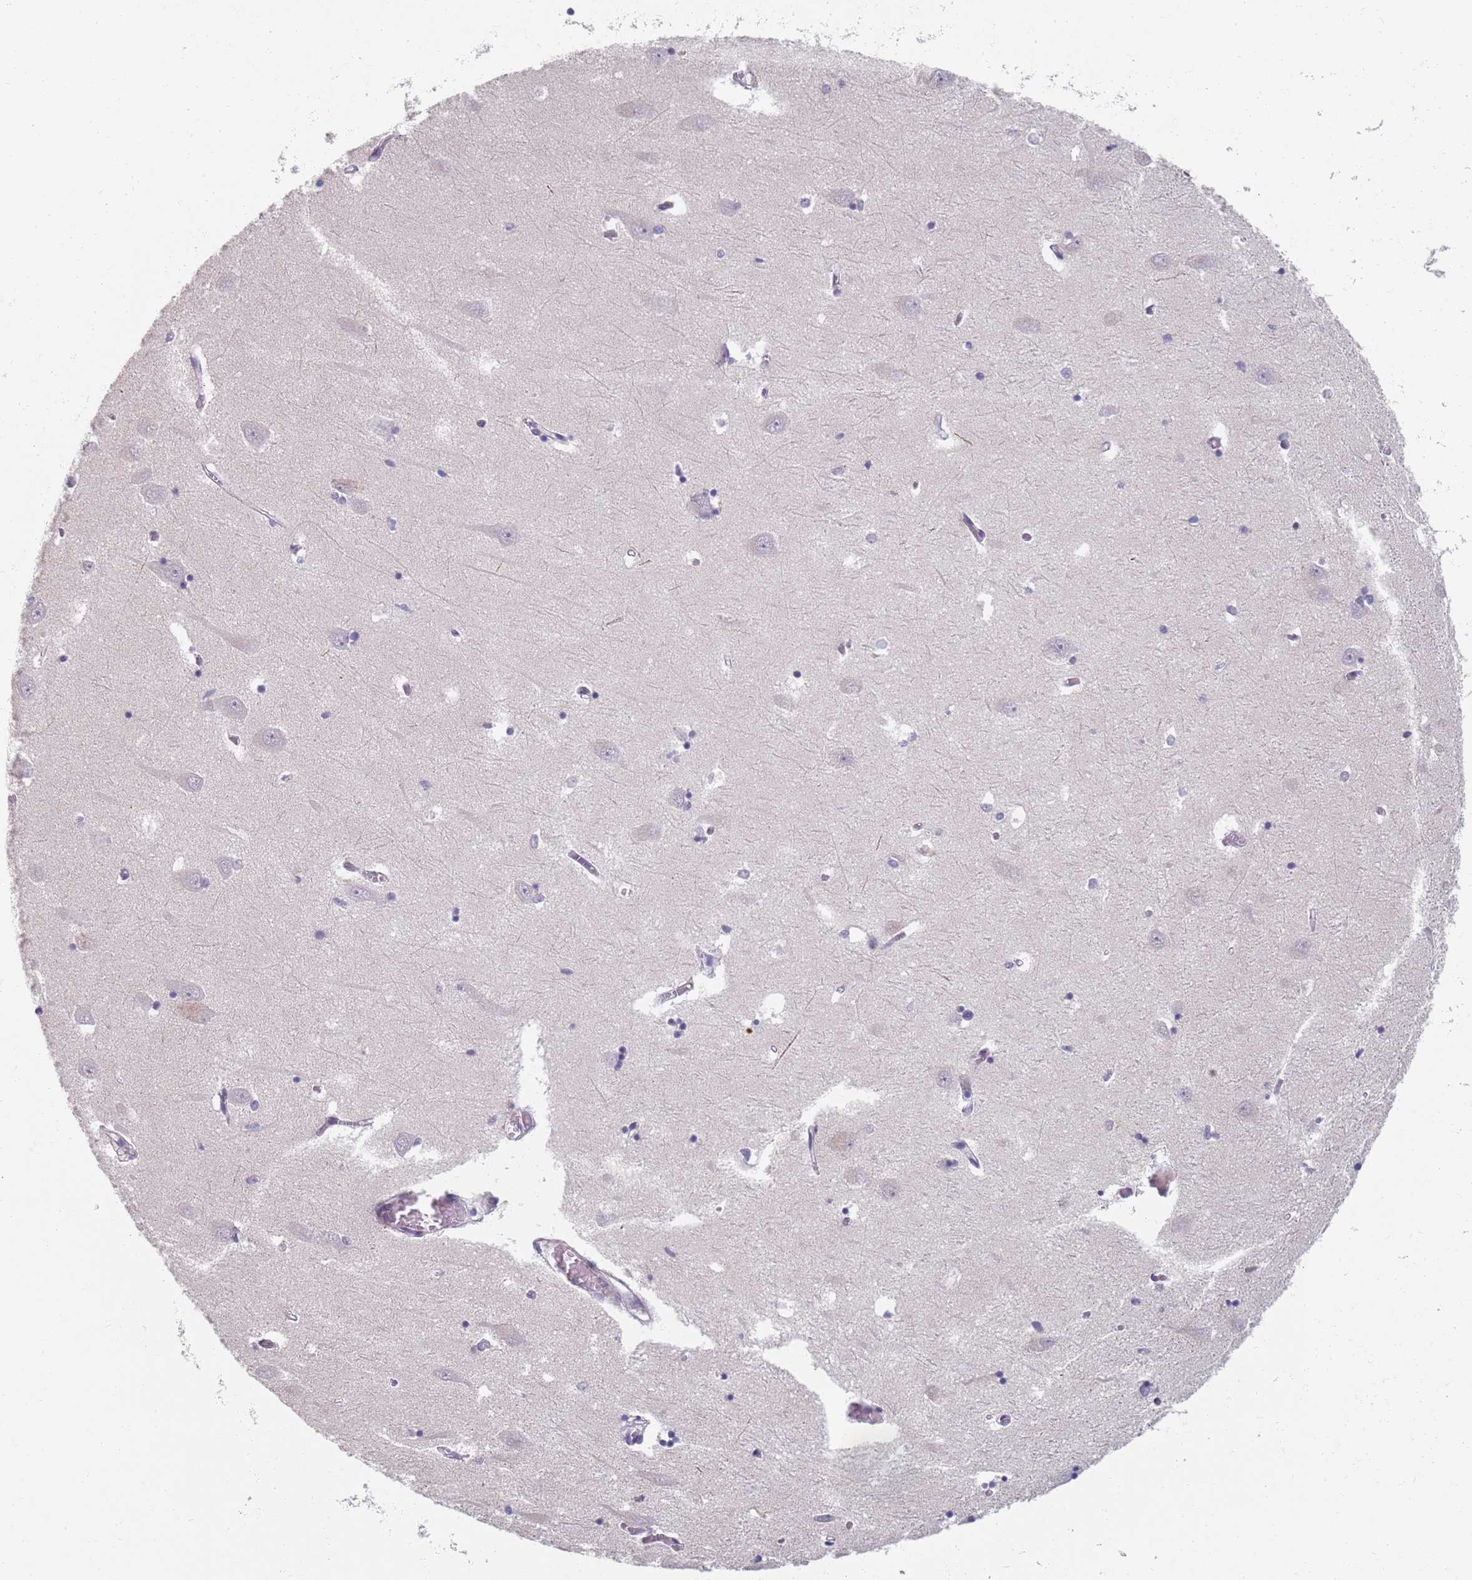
{"staining": {"intensity": "negative", "quantity": "none", "location": "none"}, "tissue": "hippocampus", "cell_type": "Glial cells", "image_type": "normal", "snomed": [{"axis": "morphology", "description": "Normal tissue, NOS"}, {"axis": "topography", "description": "Hippocampus"}], "caption": "IHC image of normal hippocampus: human hippocampus stained with DAB (3,3'-diaminobenzidine) reveals no significant protein positivity in glial cells. The staining is performed using DAB (3,3'-diaminobenzidine) brown chromogen with nuclei counter-stained in using hematoxylin.", "gene": "SAMD1", "patient": {"sex": "male", "age": 70}}